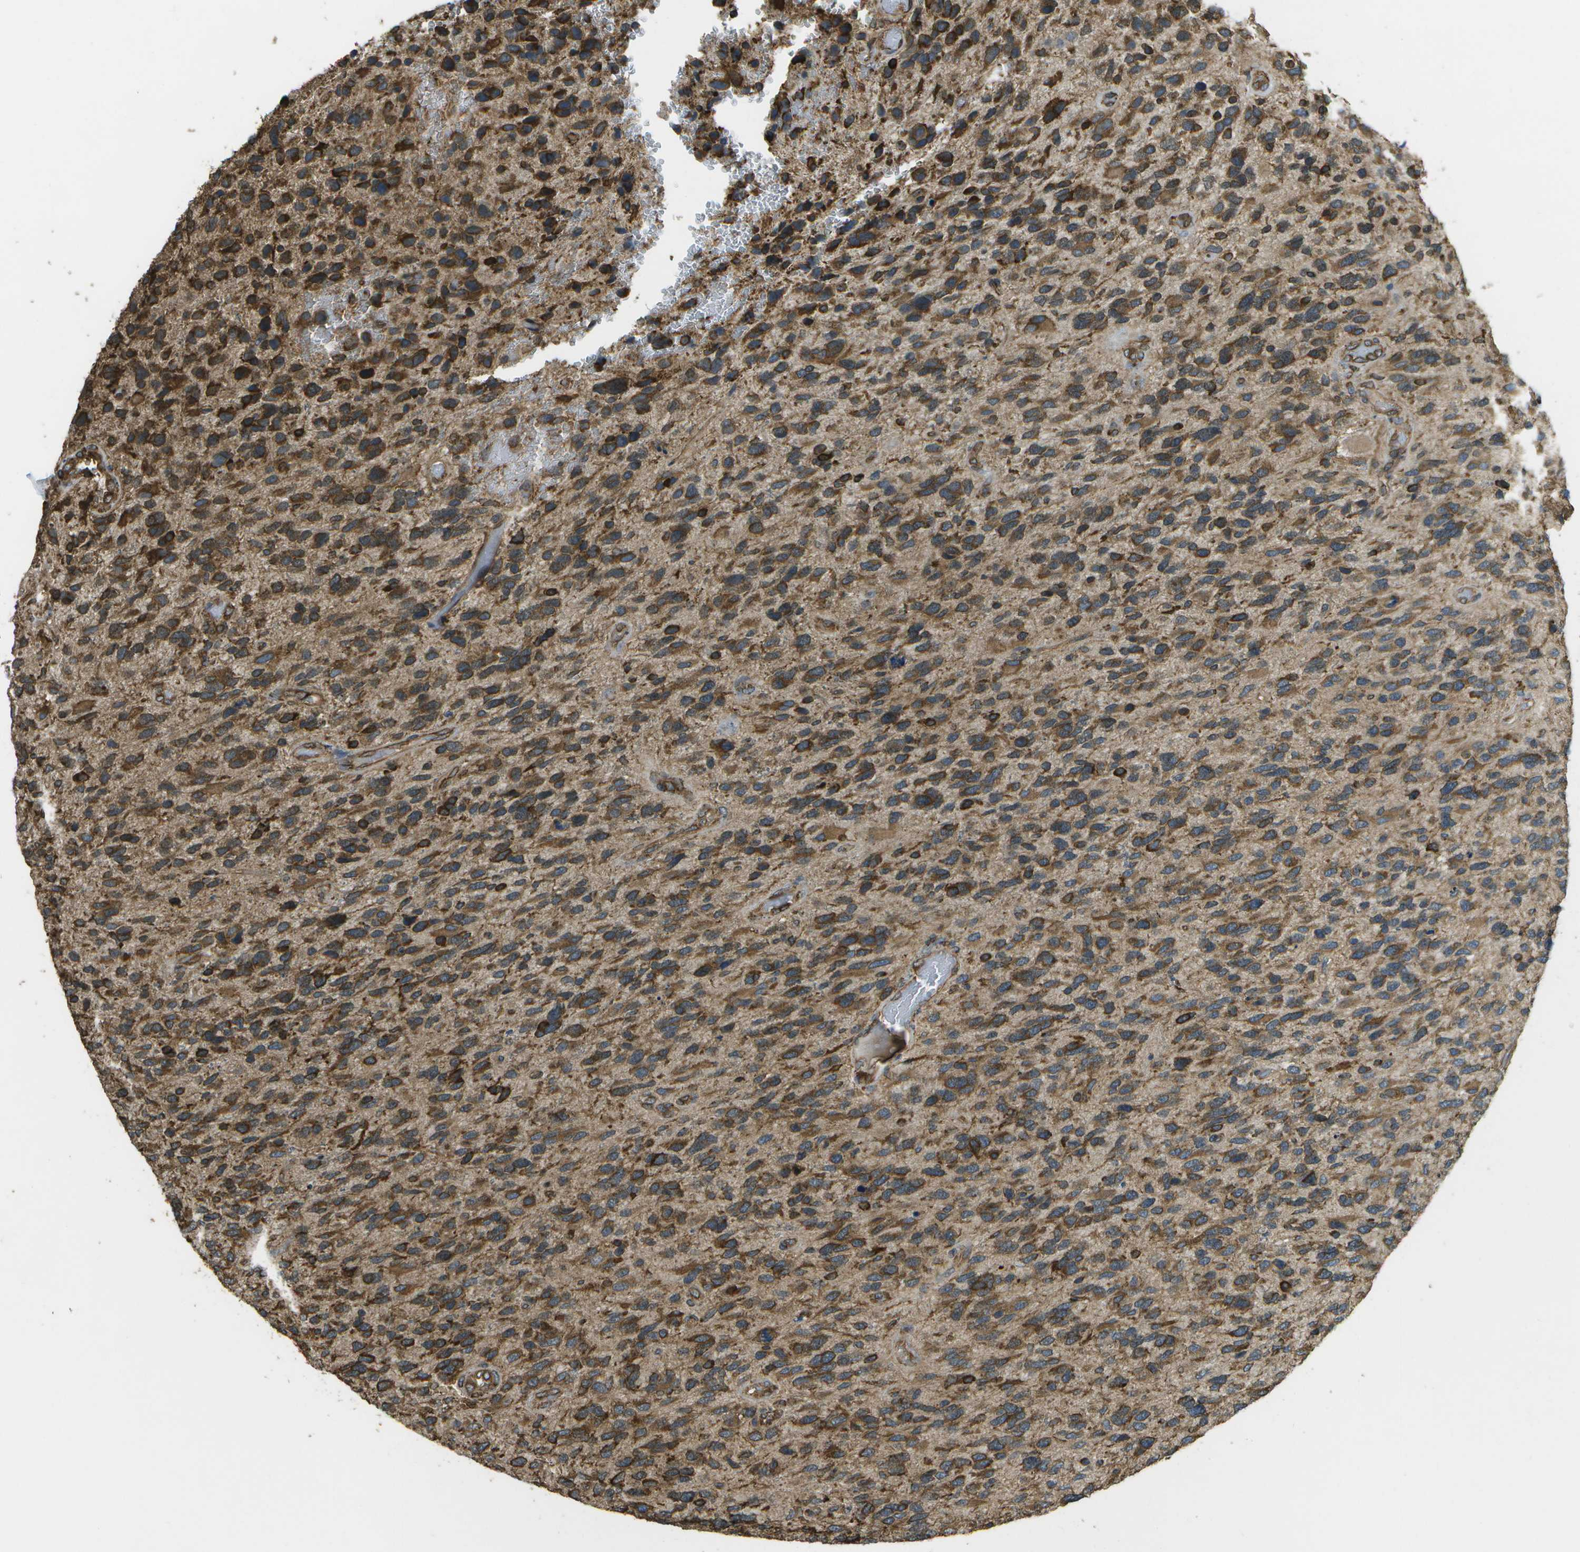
{"staining": {"intensity": "strong", "quantity": ">75%", "location": "cytoplasmic/membranous"}, "tissue": "glioma", "cell_type": "Tumor cells", "image_type": "cancer", "snomed": [{"axis": "morphology", "description": "Glioma, malignant, High grade"}, {"axis": "topography", "description": "Brain"}], "caption": "This micrograph displays malignant high-grade glioma stained with IHC to label a protein in brown. The cytoplasmic/membranous of tumor cells show strong positivity for the protein. Nuclei are counter-stained blue.", "gene": "PDIA4", "patient": {"sex": "female", "age": 58}}